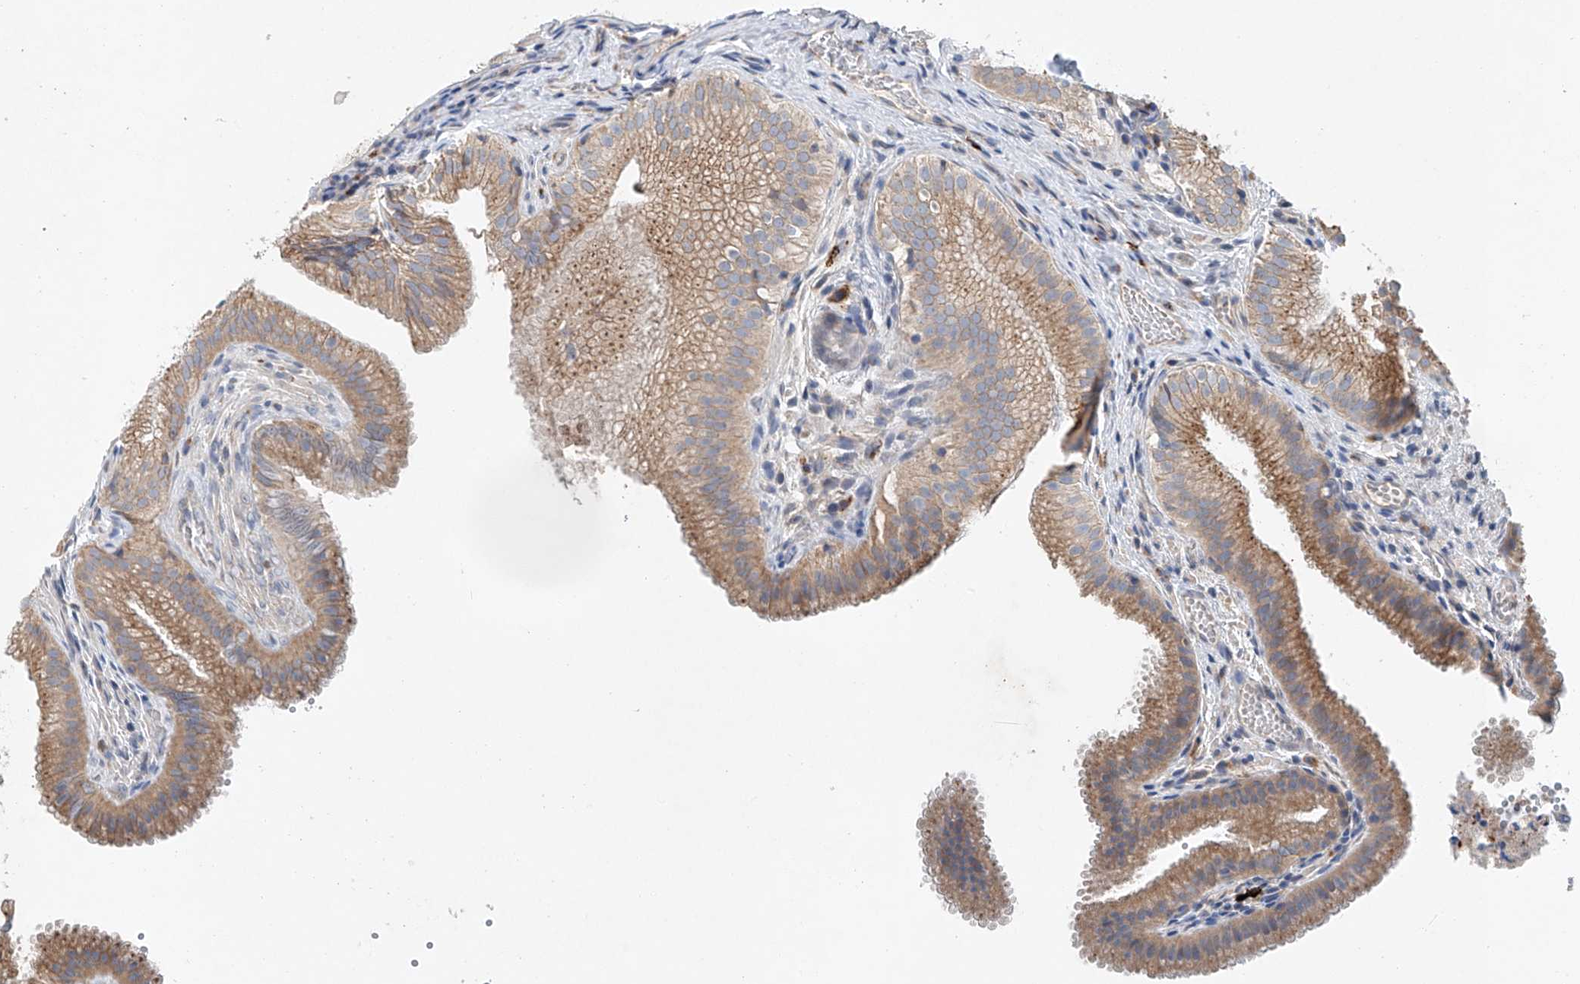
{"staining": {"intensity": "moderate", "quantity": ">75%", "location": "cytoplasmic/membranous"}, "tissue": "gallbladder", "cell_type": "Glandular cells", "image_type": "normal", "snomed": [{"axis": "morphology", "description": "Normal tissue, NOS"}, {"axis": "topography", "description": "Gallbladder"}], "caption": "Glandular cells display medium levels of moderate cytoplasmic/membranous staining in about >75% of cells in benign gallbladder.", "gene": "CEP85L", "patient": {"sex": "female", "age": 30}}